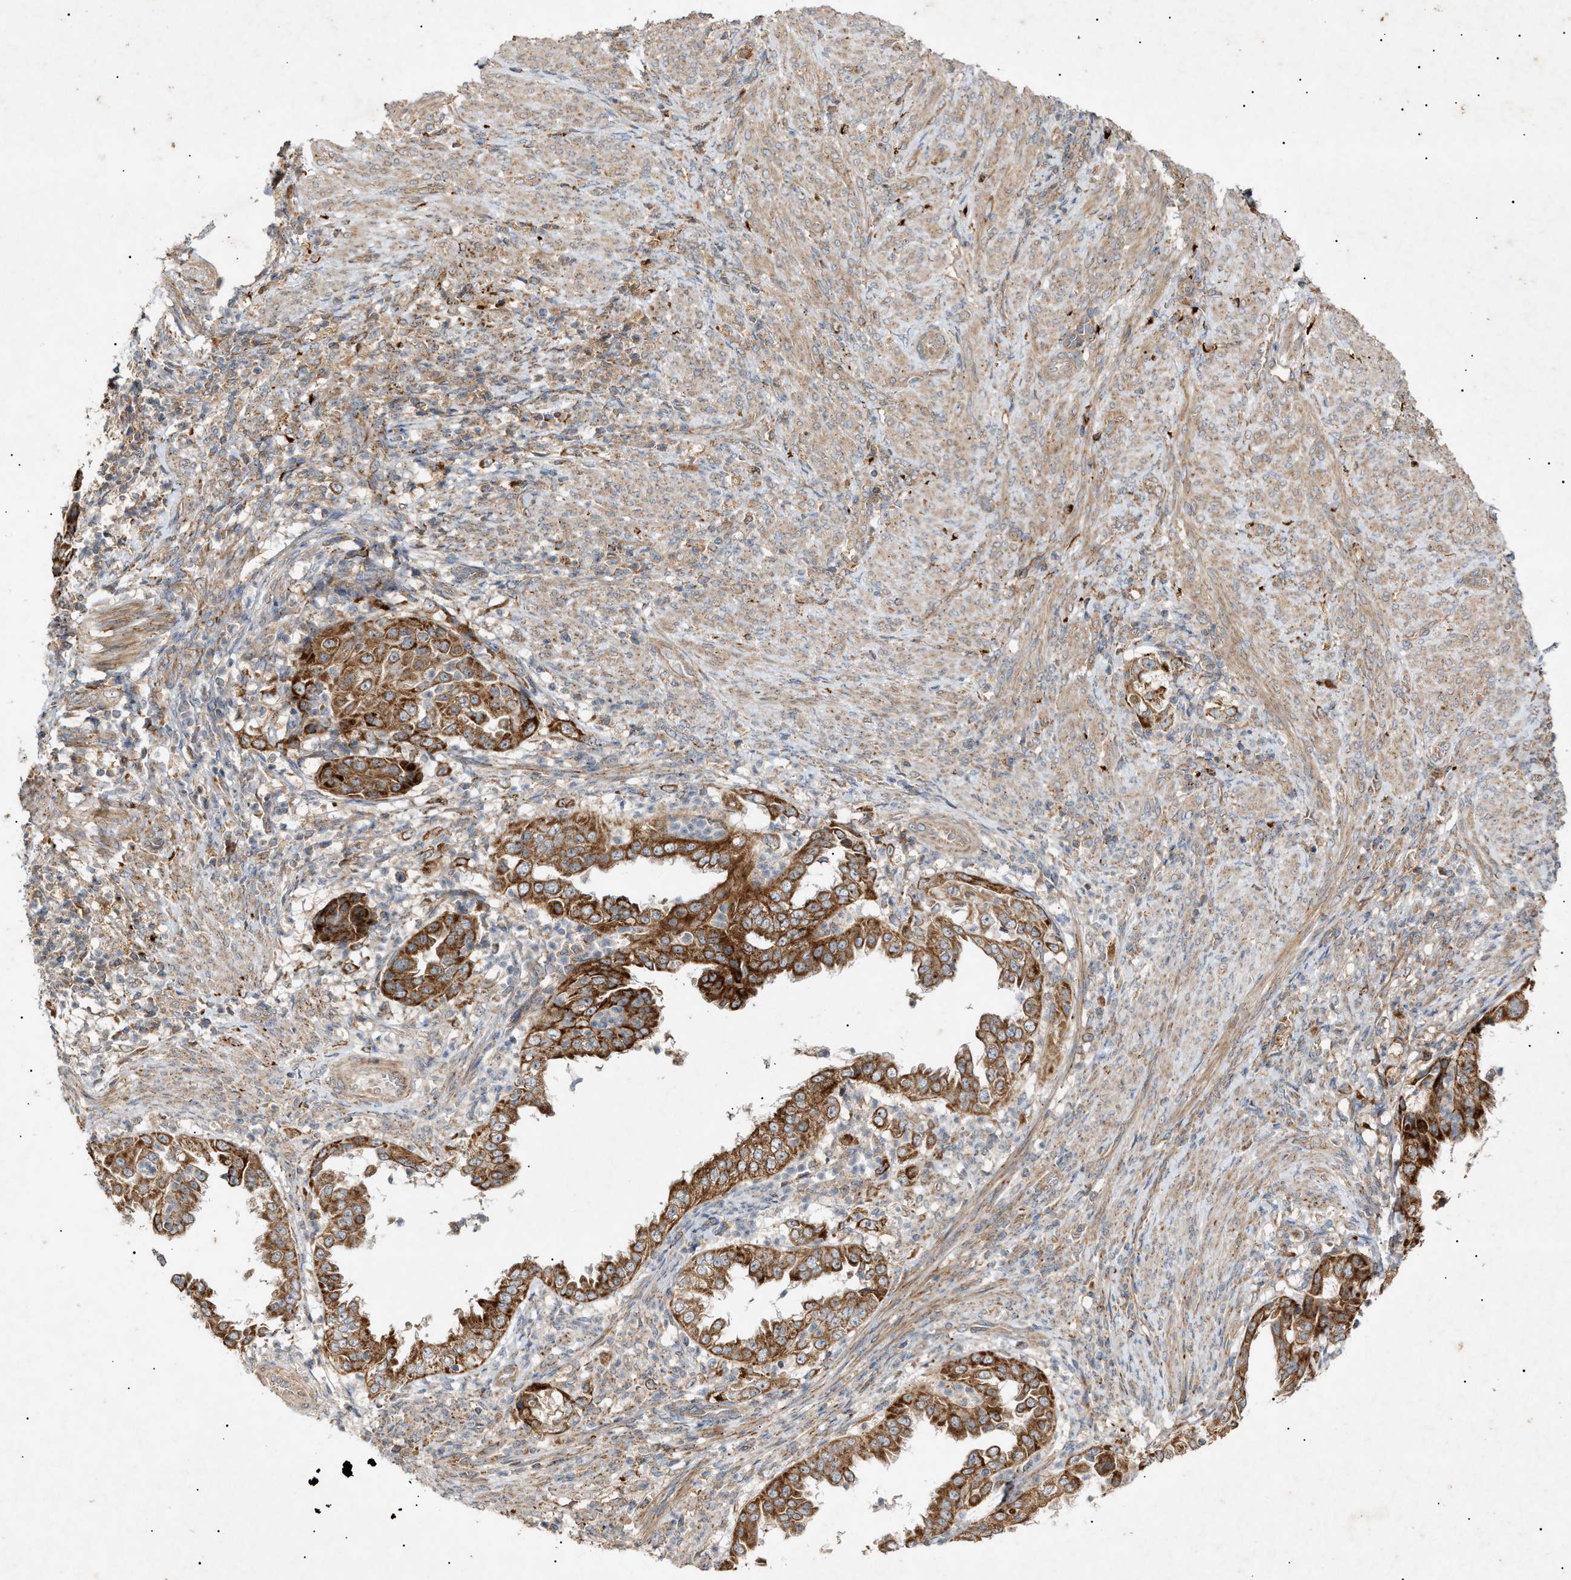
{"staining": {"intensity": "strong", "quantity": ">75%", "location": "cytoplasmic/membranous"}, "tissue": "endometrial cancer", "cell_type": "Tumor cells", "image_type": "cancer", "snomed": [{"axis": "morphology", "description": "Adenocarcinoma, NOS"}, {"axis": "topography", "description": "Endometrium"}], "caption": "A brown stain labels strong cytoplasmic/membranous expression of a protein in human endometrial cancer tumor cells.", "gene": "MTCH1", "patient": {"sex": "female", "age": 85}}